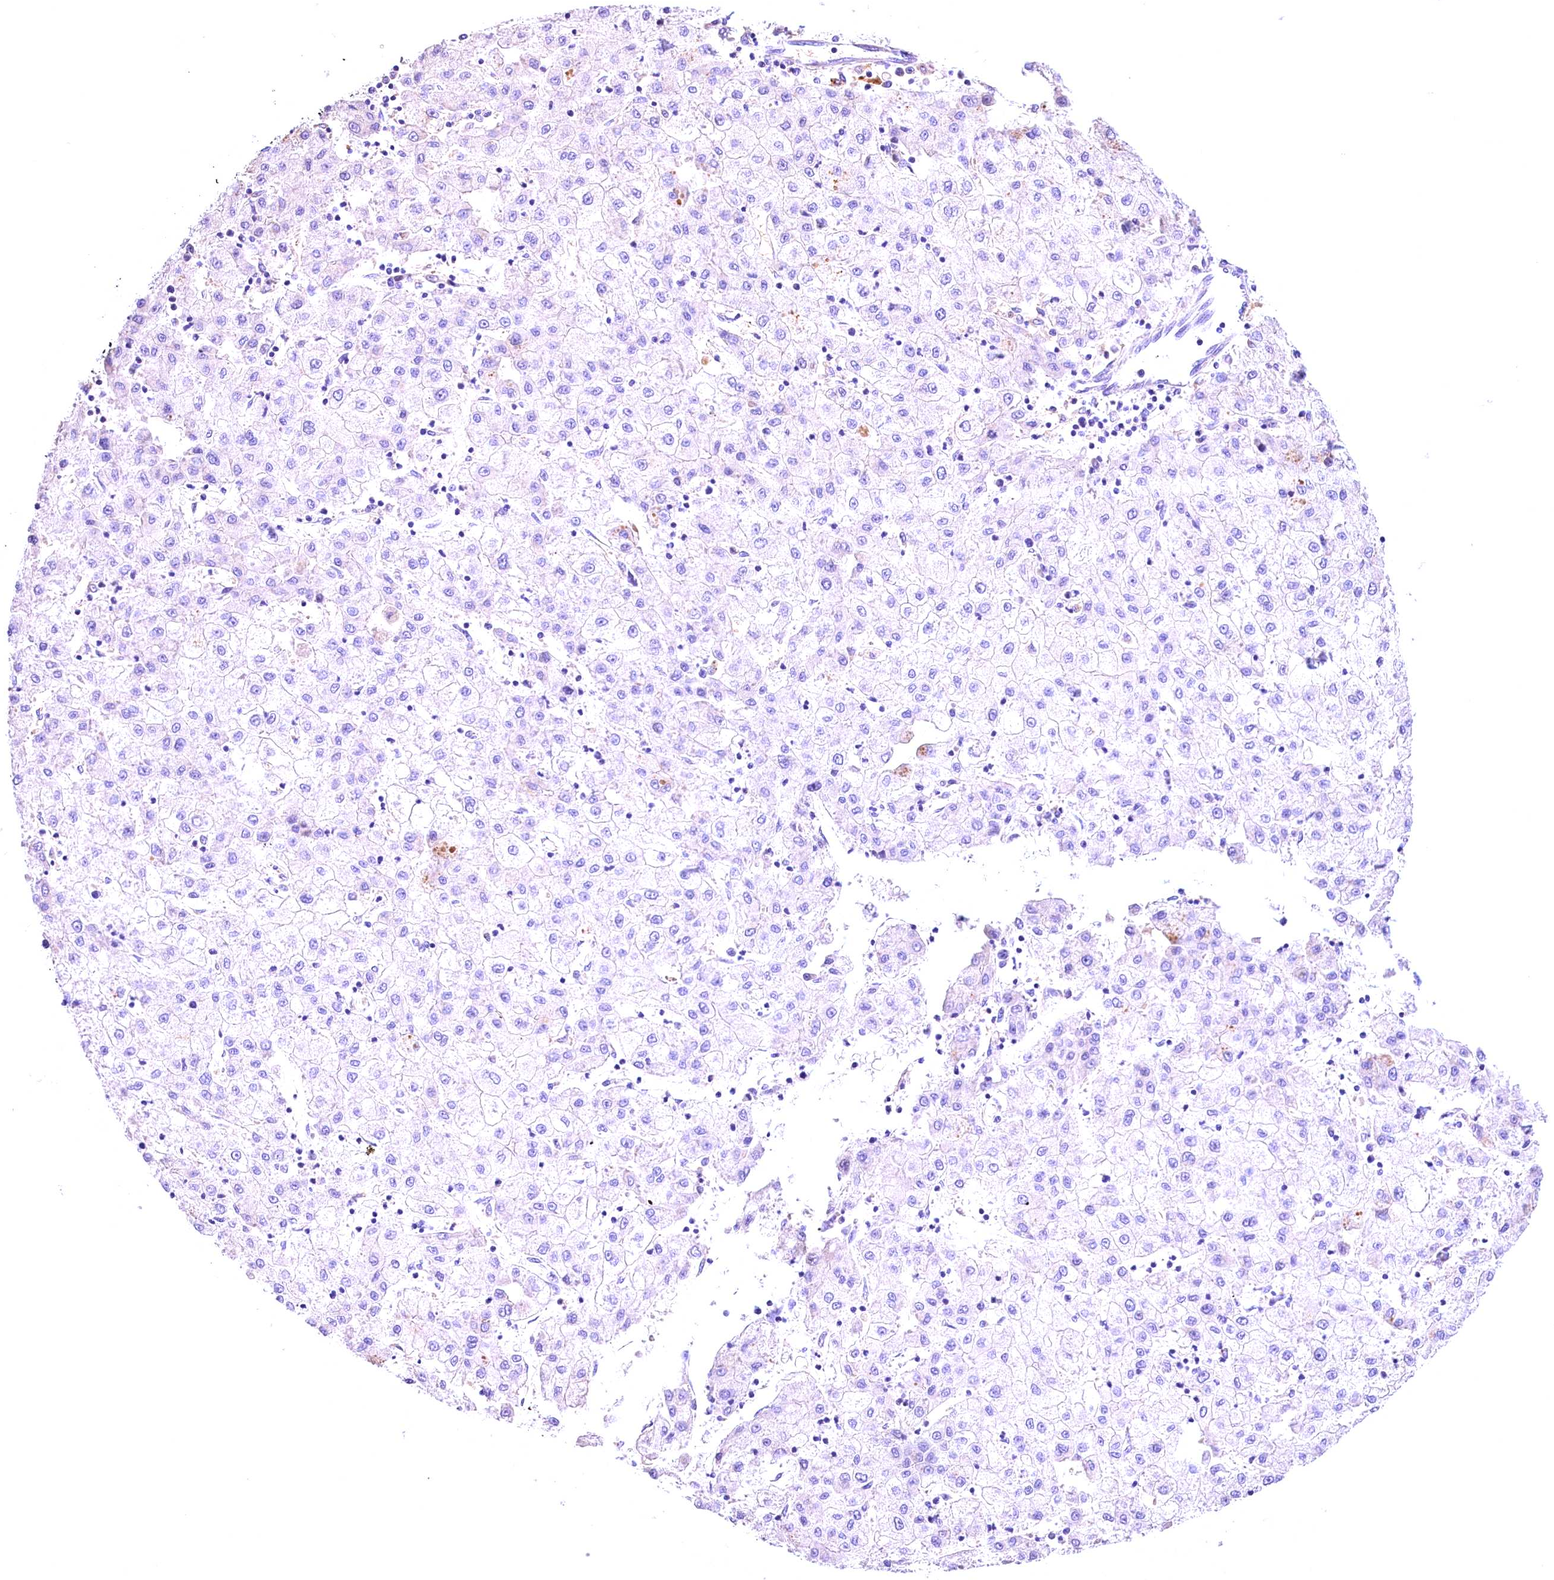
{"staining": {"intensity": "negative", "quantity": "none", "location": "none"}, "tissue": "liver cancer", "cell_type": "Tumor cells", "image_type": "cancer", "snomed": [{"axis": "morphology", "description": "Carcinoma, Hepatocellular, NOS"}, {"axis": "topography", "description": "Liver"}], "caption": "A histopathology image of human liver cancer (hepatocellular carcinoma) is negative for staining in tumor cells.", "gene": "ARMC6", "patient": {"sex": "male", "age": 72}}